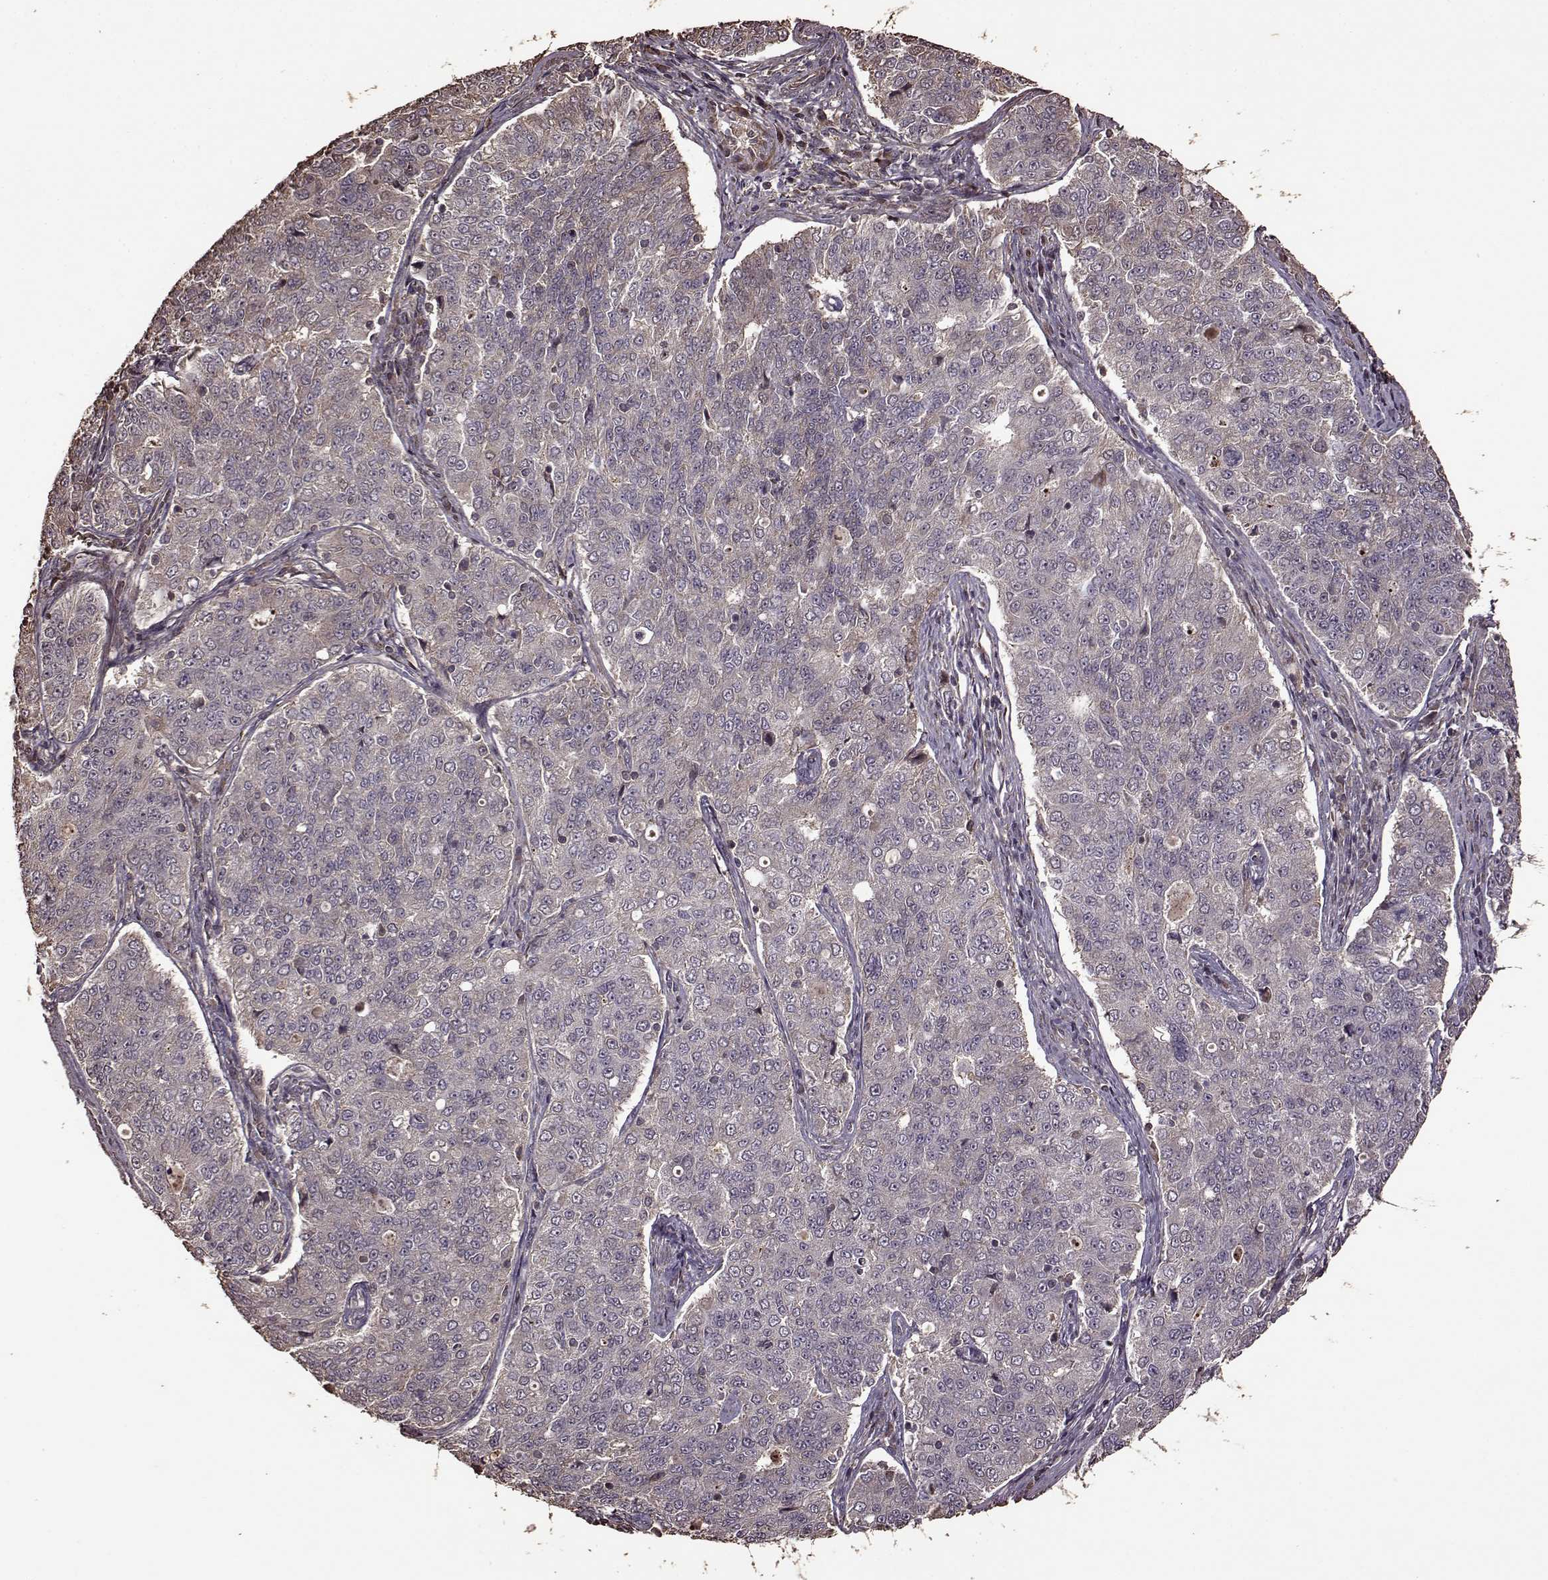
{"staining": {"intensity": "negative", "quantity": "none", "location": "none"}, "tissue": "endometrial cancer", "cell_type": "Tumor cells", "image_type": "cancer", "snomed": [{"axis": "morphology", "description": "Adenocarcinoma, NOS"}, {"axis": "topography", "description": "Endometrium"}], "caption": "Adenocarcinoma (endometrial) was stained to show a protein in brown. There is no significant expression in tumor cells.", "gene": "FBXW11", "patient": {"sex": "female", "age": 43}}